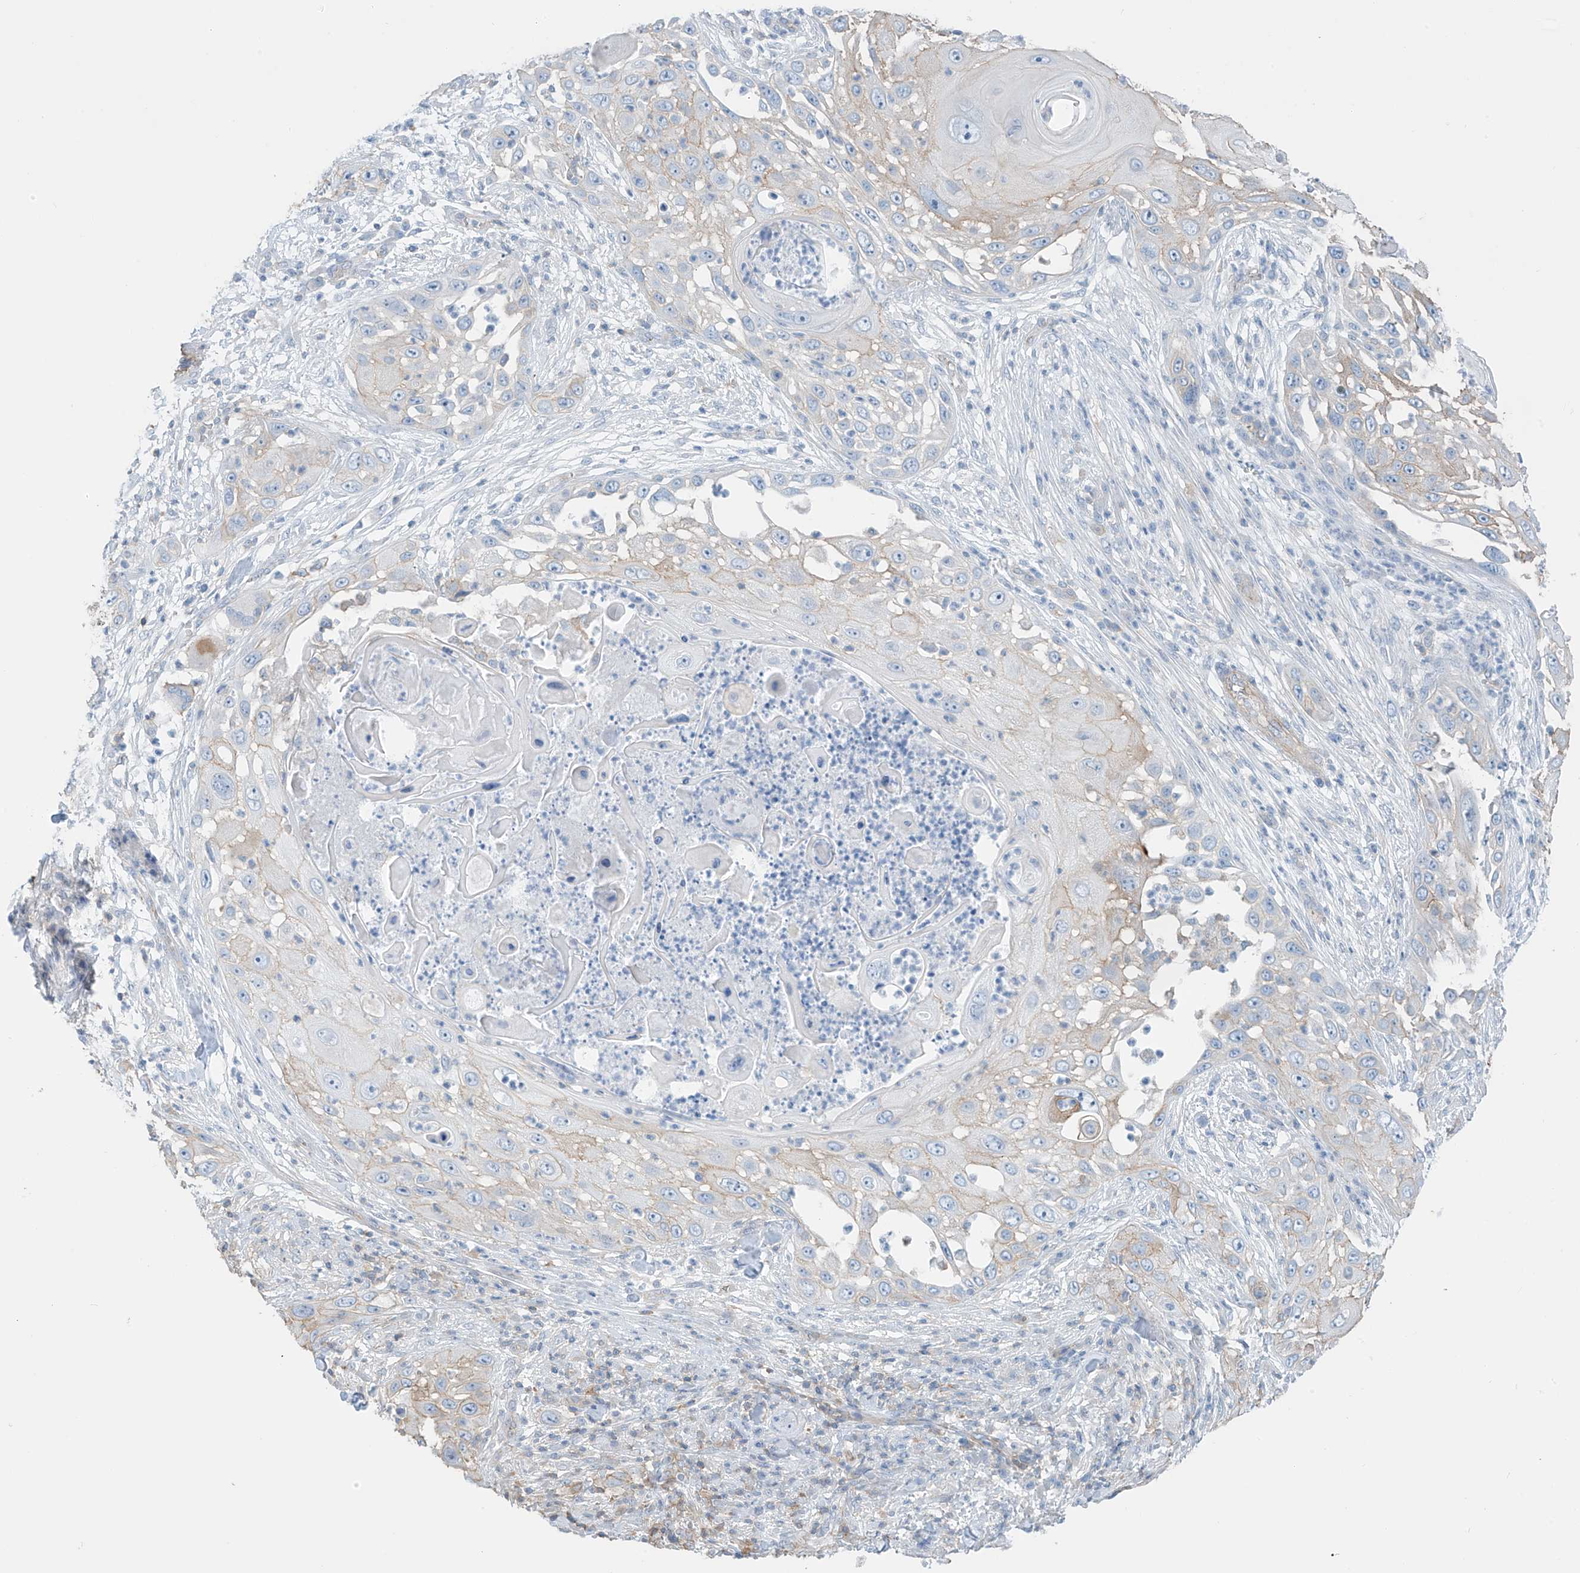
{"staining": {"intensity": "weak", "quantity": "<25%", "location": "cytoplasmic/membranous"}, "tissue": "skin cancer", "cell_type": "Tumor cells", "image_type": "cancer", "snomed": [{"axis": "morphology", "description": "Squamous cell carcinoma, NOS"}, {"axis": "topography", "description": "Skin"}], "caption": "The histopathology image reveals no staining of tumor cells in skin squamous cell carcinoma.", "gene": "ZNF846", "patient": {"sex": "female", "age": 44}}